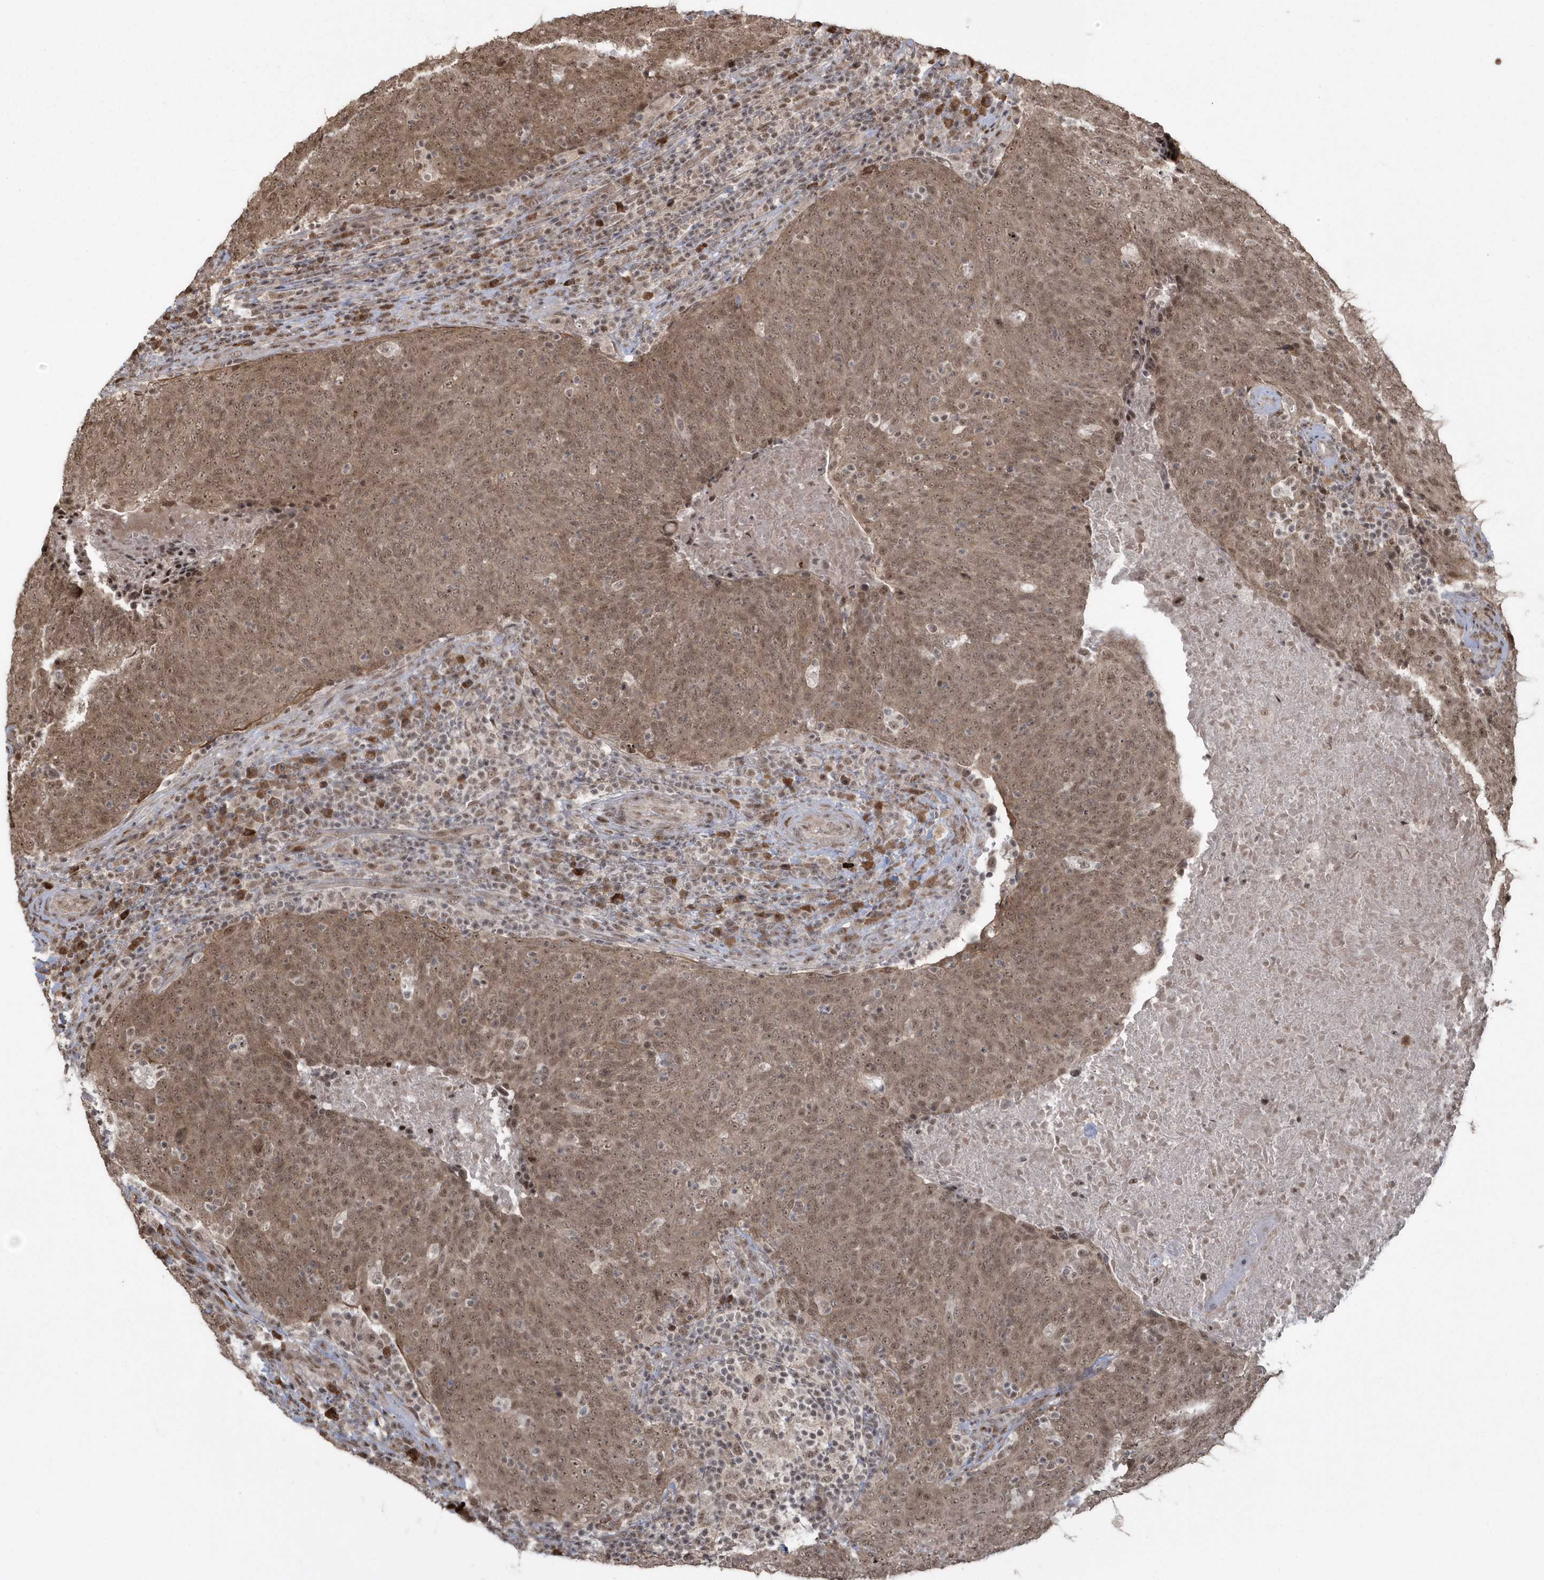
{"staining": {"intensity": "moderate", "quantity": ">75%", "location": "cytoplasmic/membranous,nuclear"}, "tissue": "head and neck cancer", "cell_type": "Tumor cells", "image_type": "cancer", "snomed": [{"axis": "morphology", "description": "Squamous cell carcinoma, NOS"}, {"axis": "morphology", "description": "Squamous cell carcinoma, metastatic, NOS"}, {"axis": "topography", "description": "Lymph node"}, {"axis": "topography", "description": "Head-Neck"}], "caption": "The photomicrograph reveals staining of squamous cell carcinoma (head and neck), revealing moderate cytoplasmic/membranous and nuclear protein staining (brown color) within tumor cells.", "gene": "EPB41L4A", "patient": {"sex": "male", "age": 62}}